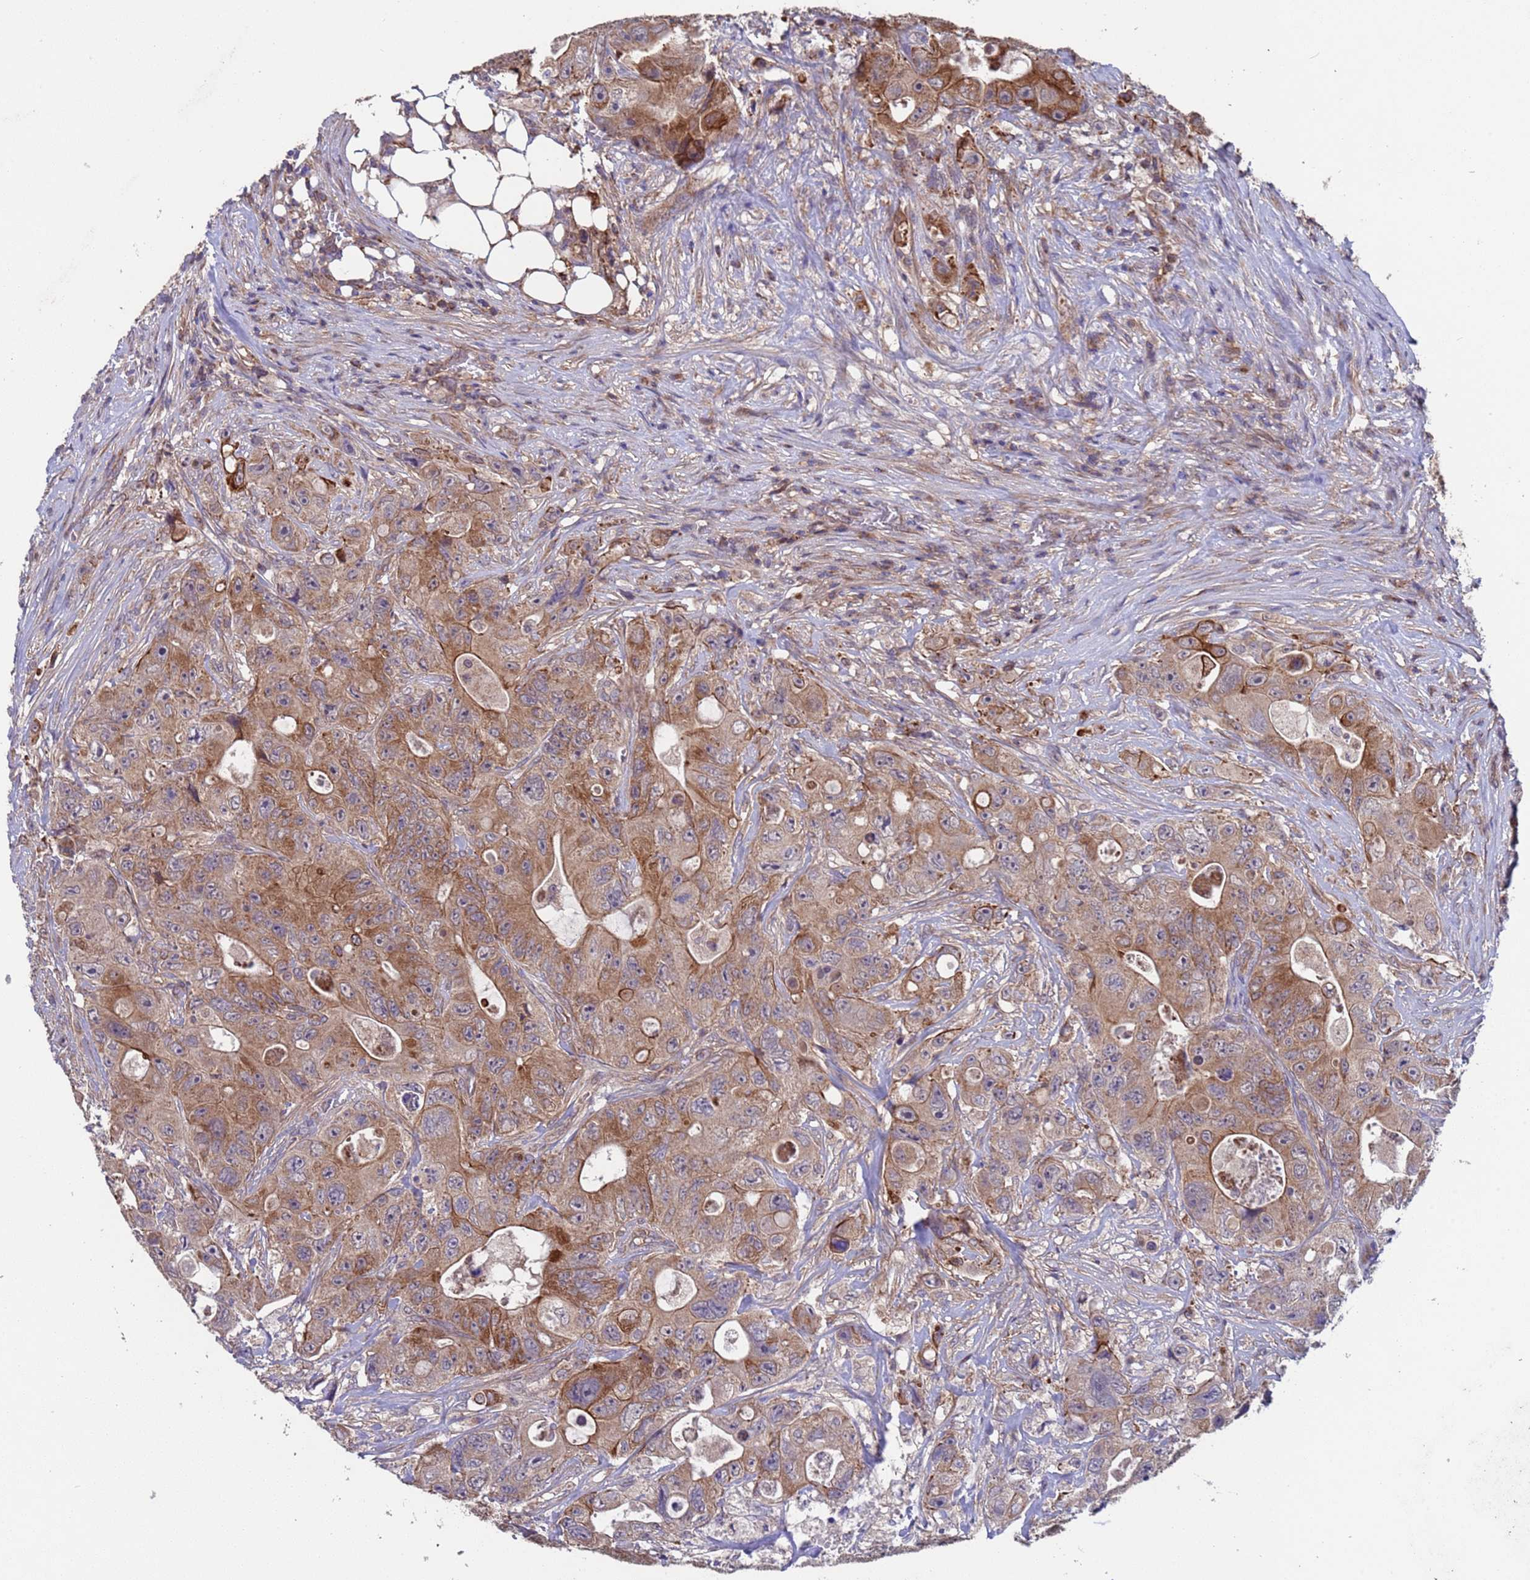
{"staining": {"intensity": "strong", "quantity": "25%-75%", "location": "cytoplasmic/membranous"}, "tissue": "colorectal cancer", "cell_type": "Tumor cells", "image_type": "cancer", "snomed": [{"axis": "morphology", "description": "Adenocarcinoma, NOS"}, {"axis": "topography", "description": "Colon"}], "caption": "The histopathology image reveals a brown stain indicating the presence of a protein in the cytoplasmic/membranous of tumor cells in colorectal adenocarcinoma. The protein of interest is shown in brown color, while the nuclei are stained blue.", "gene": "ACAD8", "patient": {"sex": "female", "age": 46}}